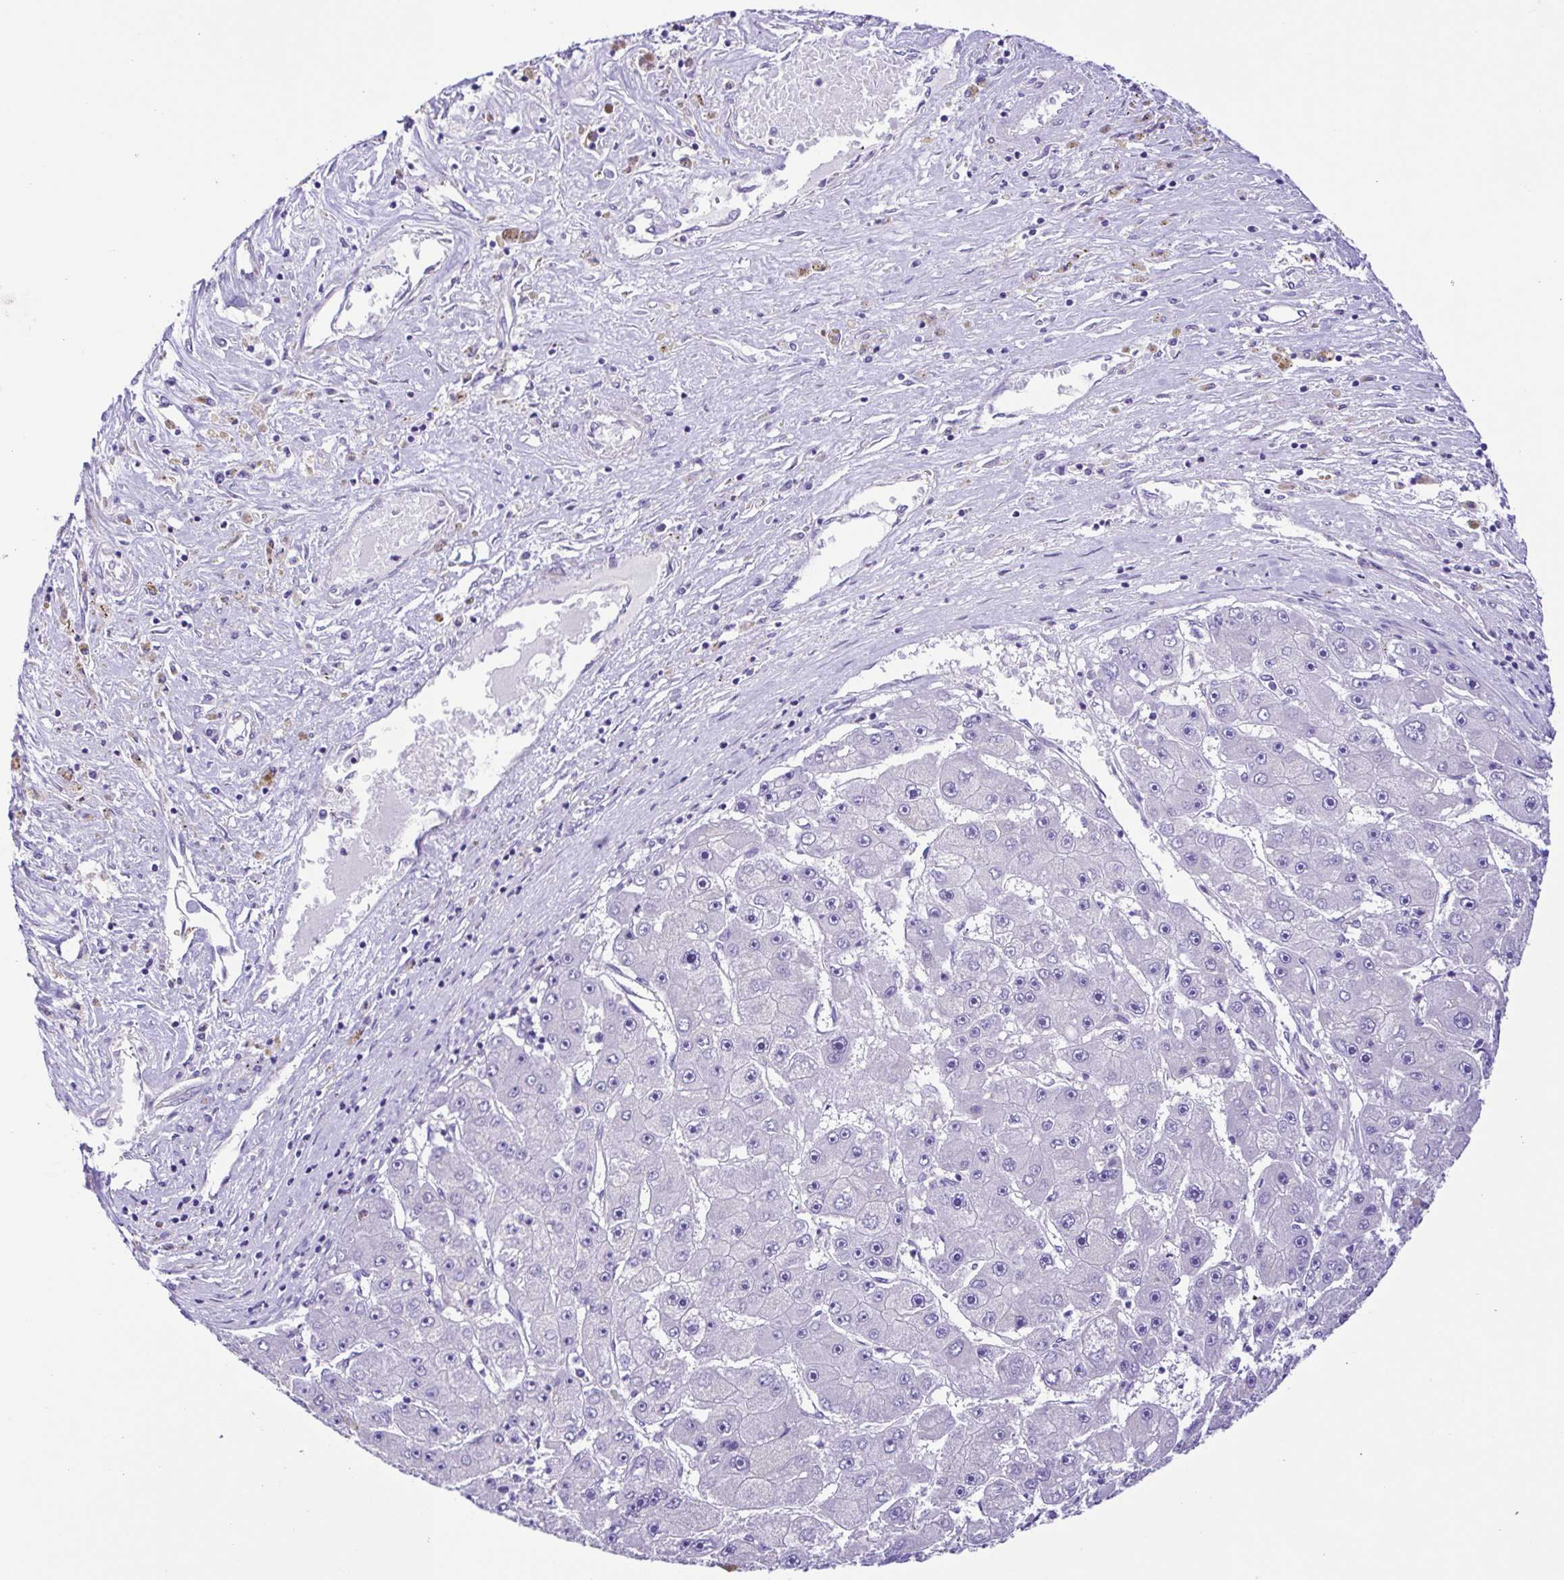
{"staining": {"intensity": "negative", "quantity": "none", "location": "none"}, "tissue": "liver cancer", "cell_type": "Tumor cells", "image_type": "cancer", "snomed": [{"axis": "morphology", "description": "Carcinoma, Hepatocellular, NOS"}, {"axis": "topography", "description": "Liver"}], "caption": "Liver cancer (hepatocellular carcinoma) was stained to show a protein in brown. There is no significant expression in tumor cells. Brightfield microscopy of immunohistochemistry stained with DAB (3,3'-diaminobenzidine) (brown) and hematoxylin (blue), captured at high magnification.", "gene": "ISM2", "patient": {"sex": "female", "age": 61}}